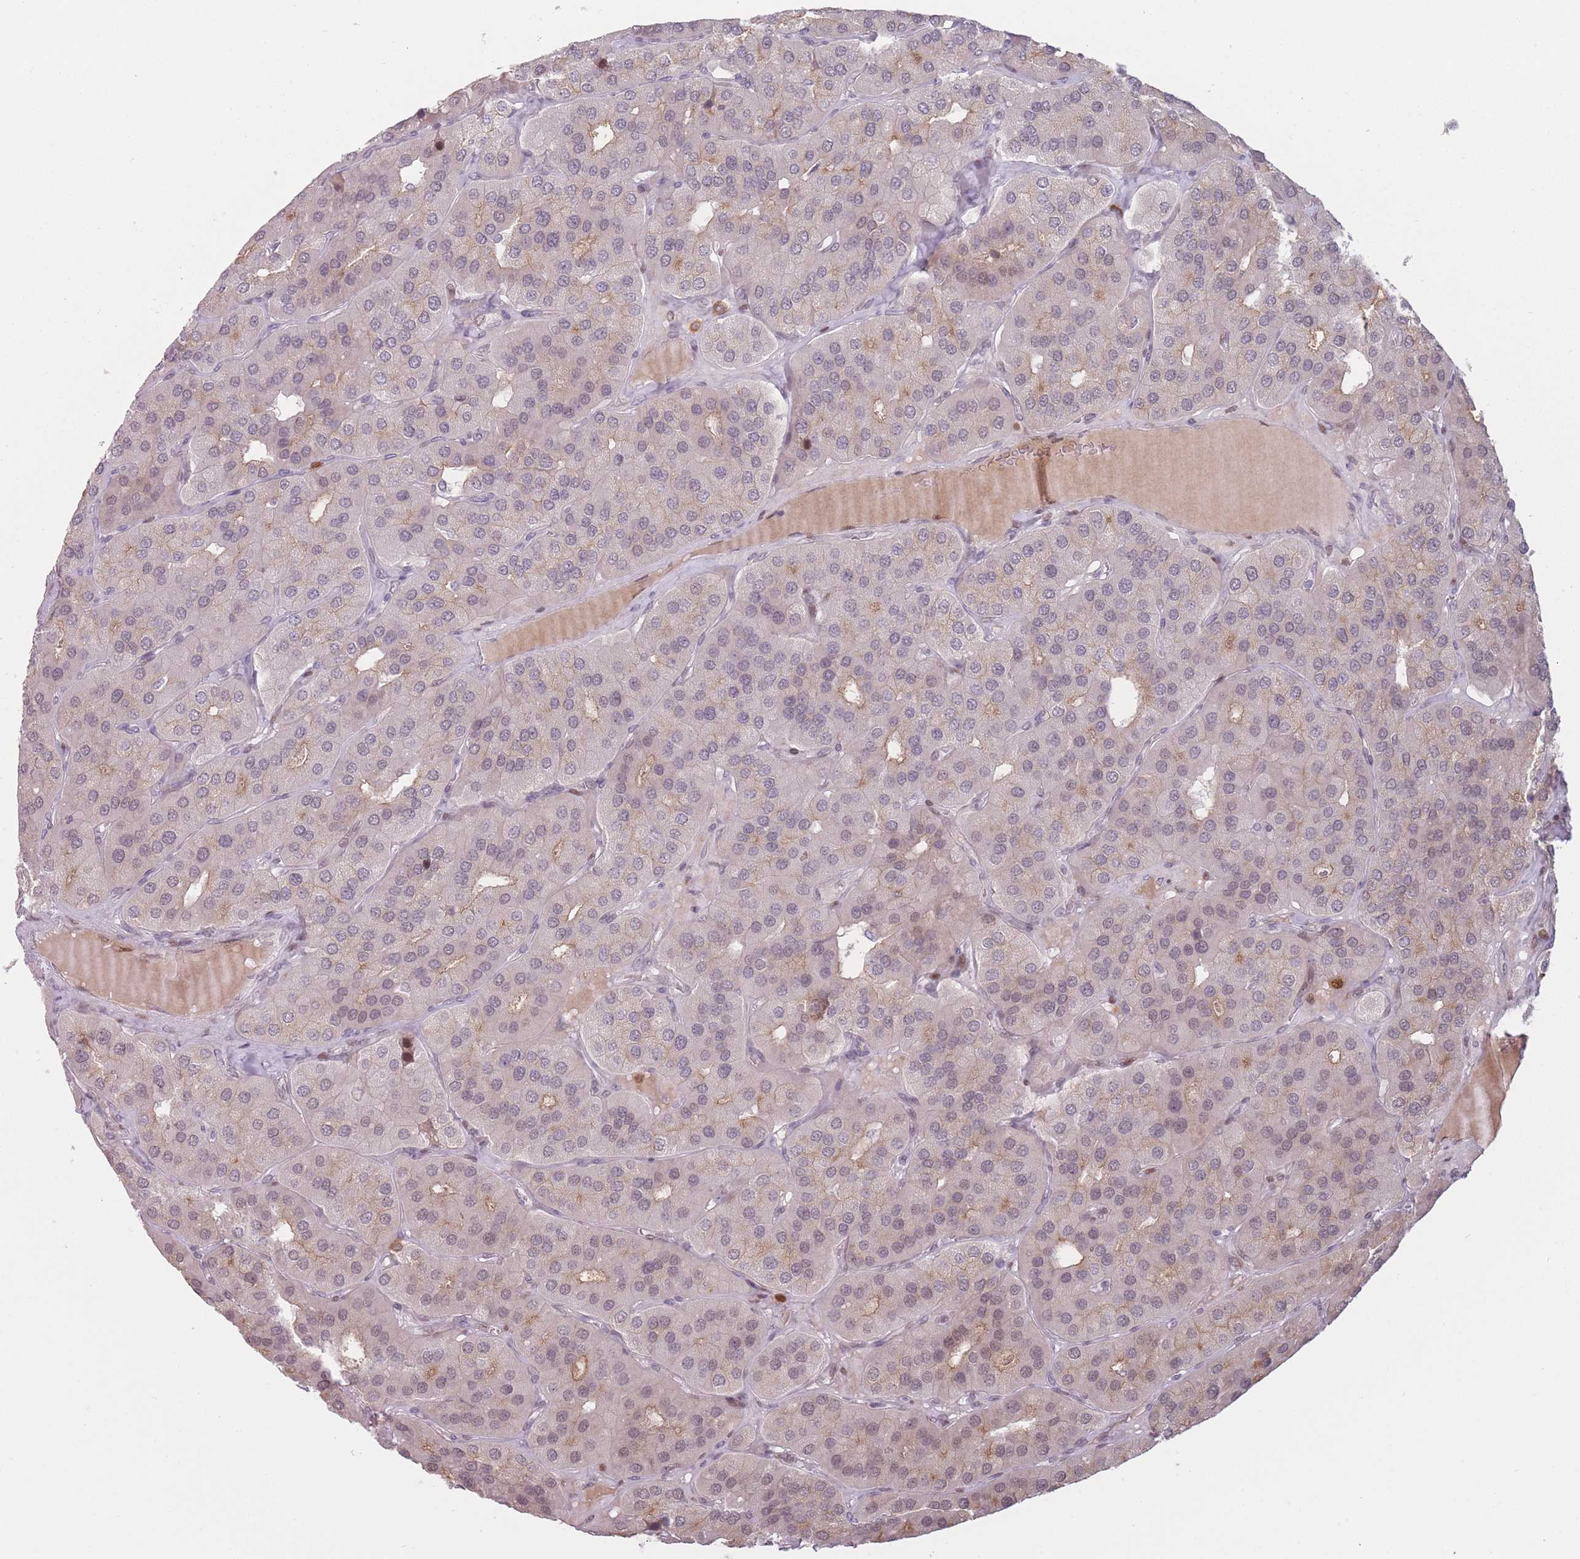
{"staining": {"intensity": "weak", "quantity": "<25%", "location": "cytoplasmic/membranous"}, "tissue": "parathyroid gland", "cell_type": "Glandular cells", "image_type": "normal", "snomed": [{"axis": "morphology", "description": "Normal tissue, NOS"}, {"axis": "morphology", "description": "Adenoma, NOS"}, {"axis": "topography", "description": "Parathyroid gland"}], "caption": "Parathyroid gland was stained to show a protein in brown. There is no significant staining in glandular cells. (Stains: DAB (3,3'-diaminobenzidine) IHC with hematoxylin counter stain, Microscopy: brightfield microscopy at high magnification).", "gene": "SUPT6H", "patient": {"sex": "female", "age": 86}}